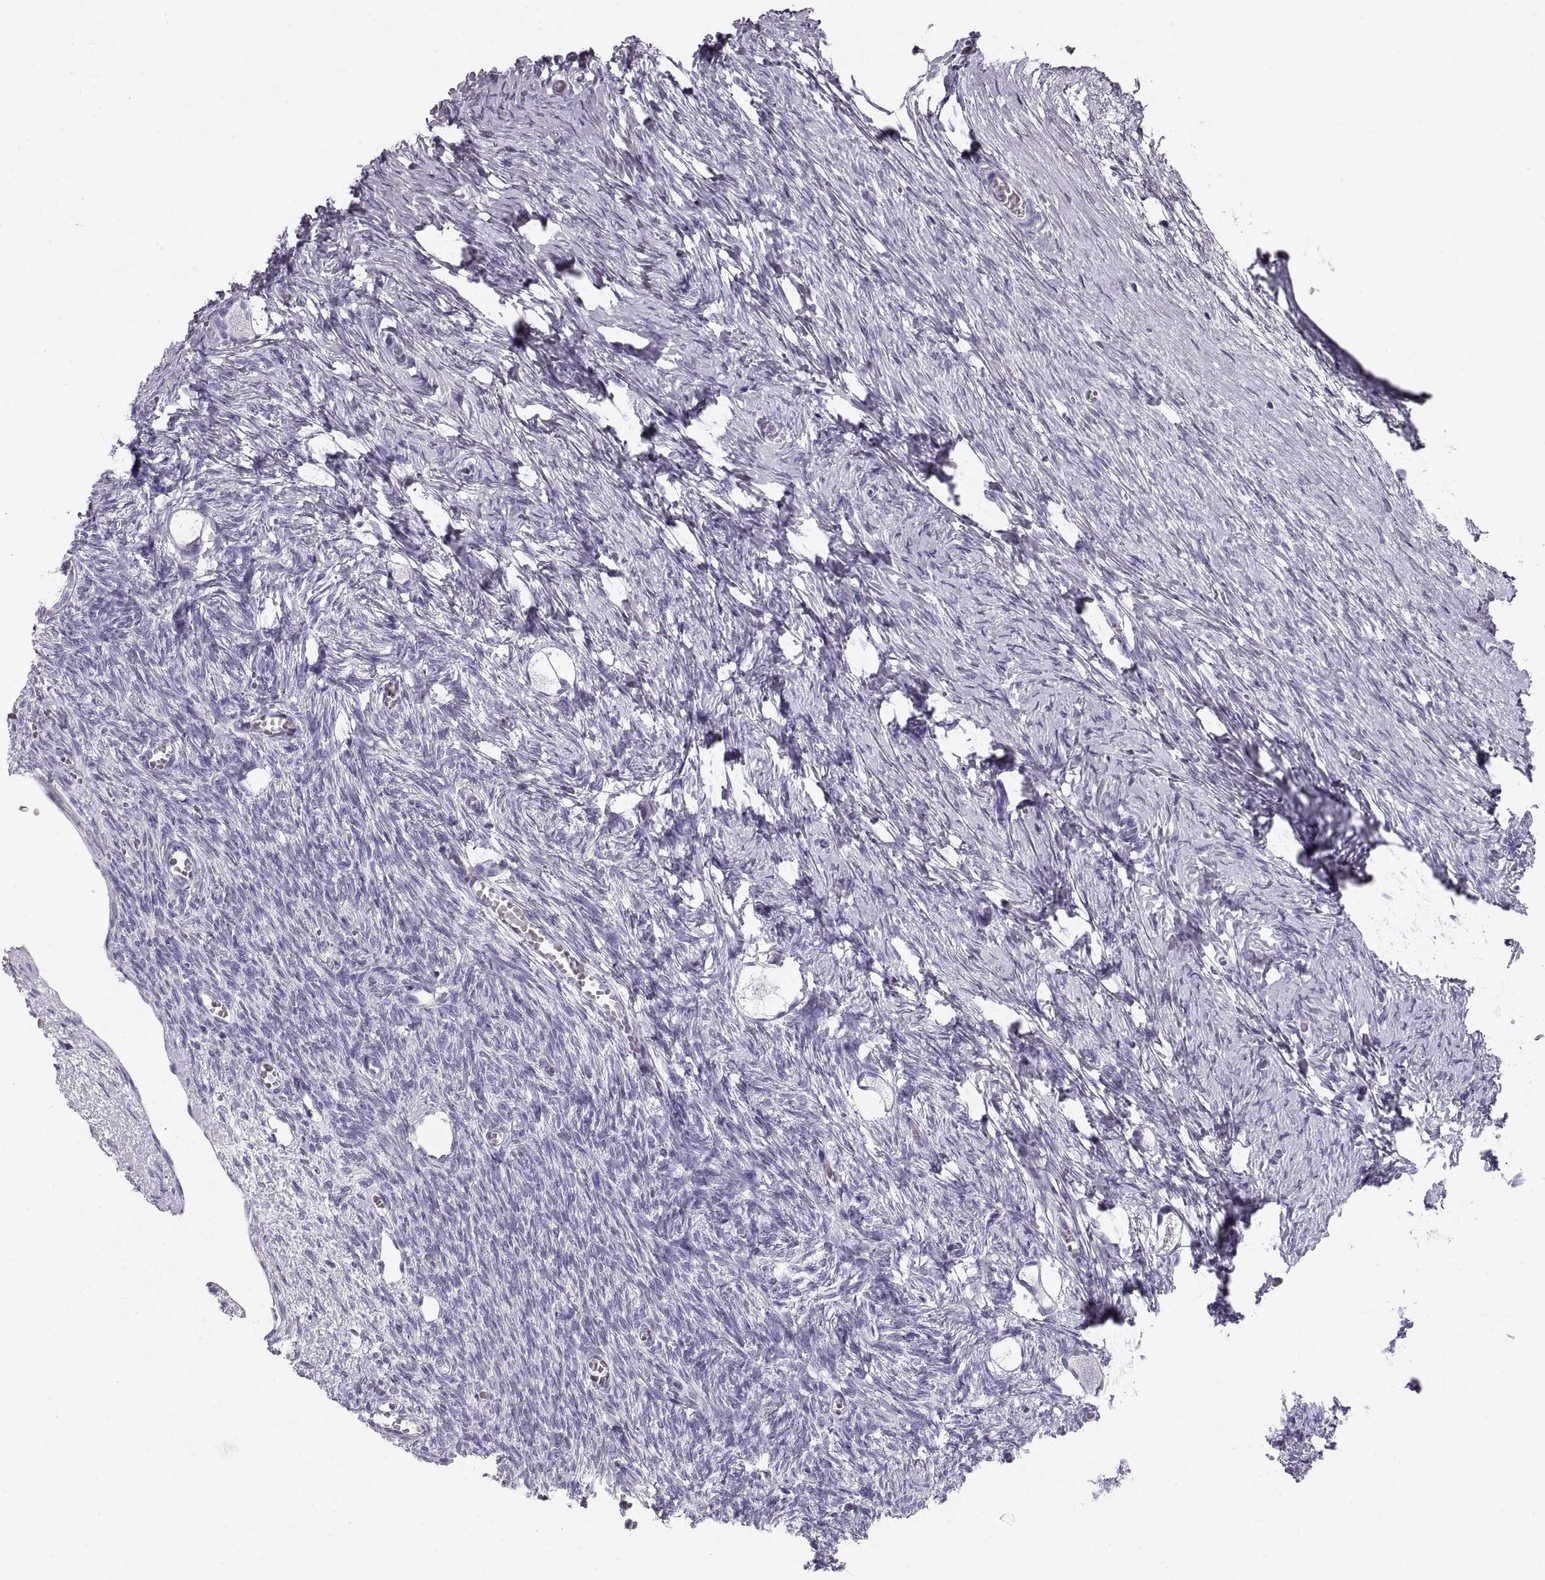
{"staining": {"intensity": "negative", "quantity": "none", "location": "none"}, "tissue": "ovary", "cell_type": "Follicle cells", "image_type": "normal", "snomed": [{"axis": "morphology", "description": "Normal tissue, NOS"}, {"axis": "topography", "description": "Ovary"}], "caption": "IHC micrograph of benign human ovary stained for a protein (brown), which shows no expression in follicle cells.", "gene": "CRYAA", "patient": {"sex": "female", "age": 27}}